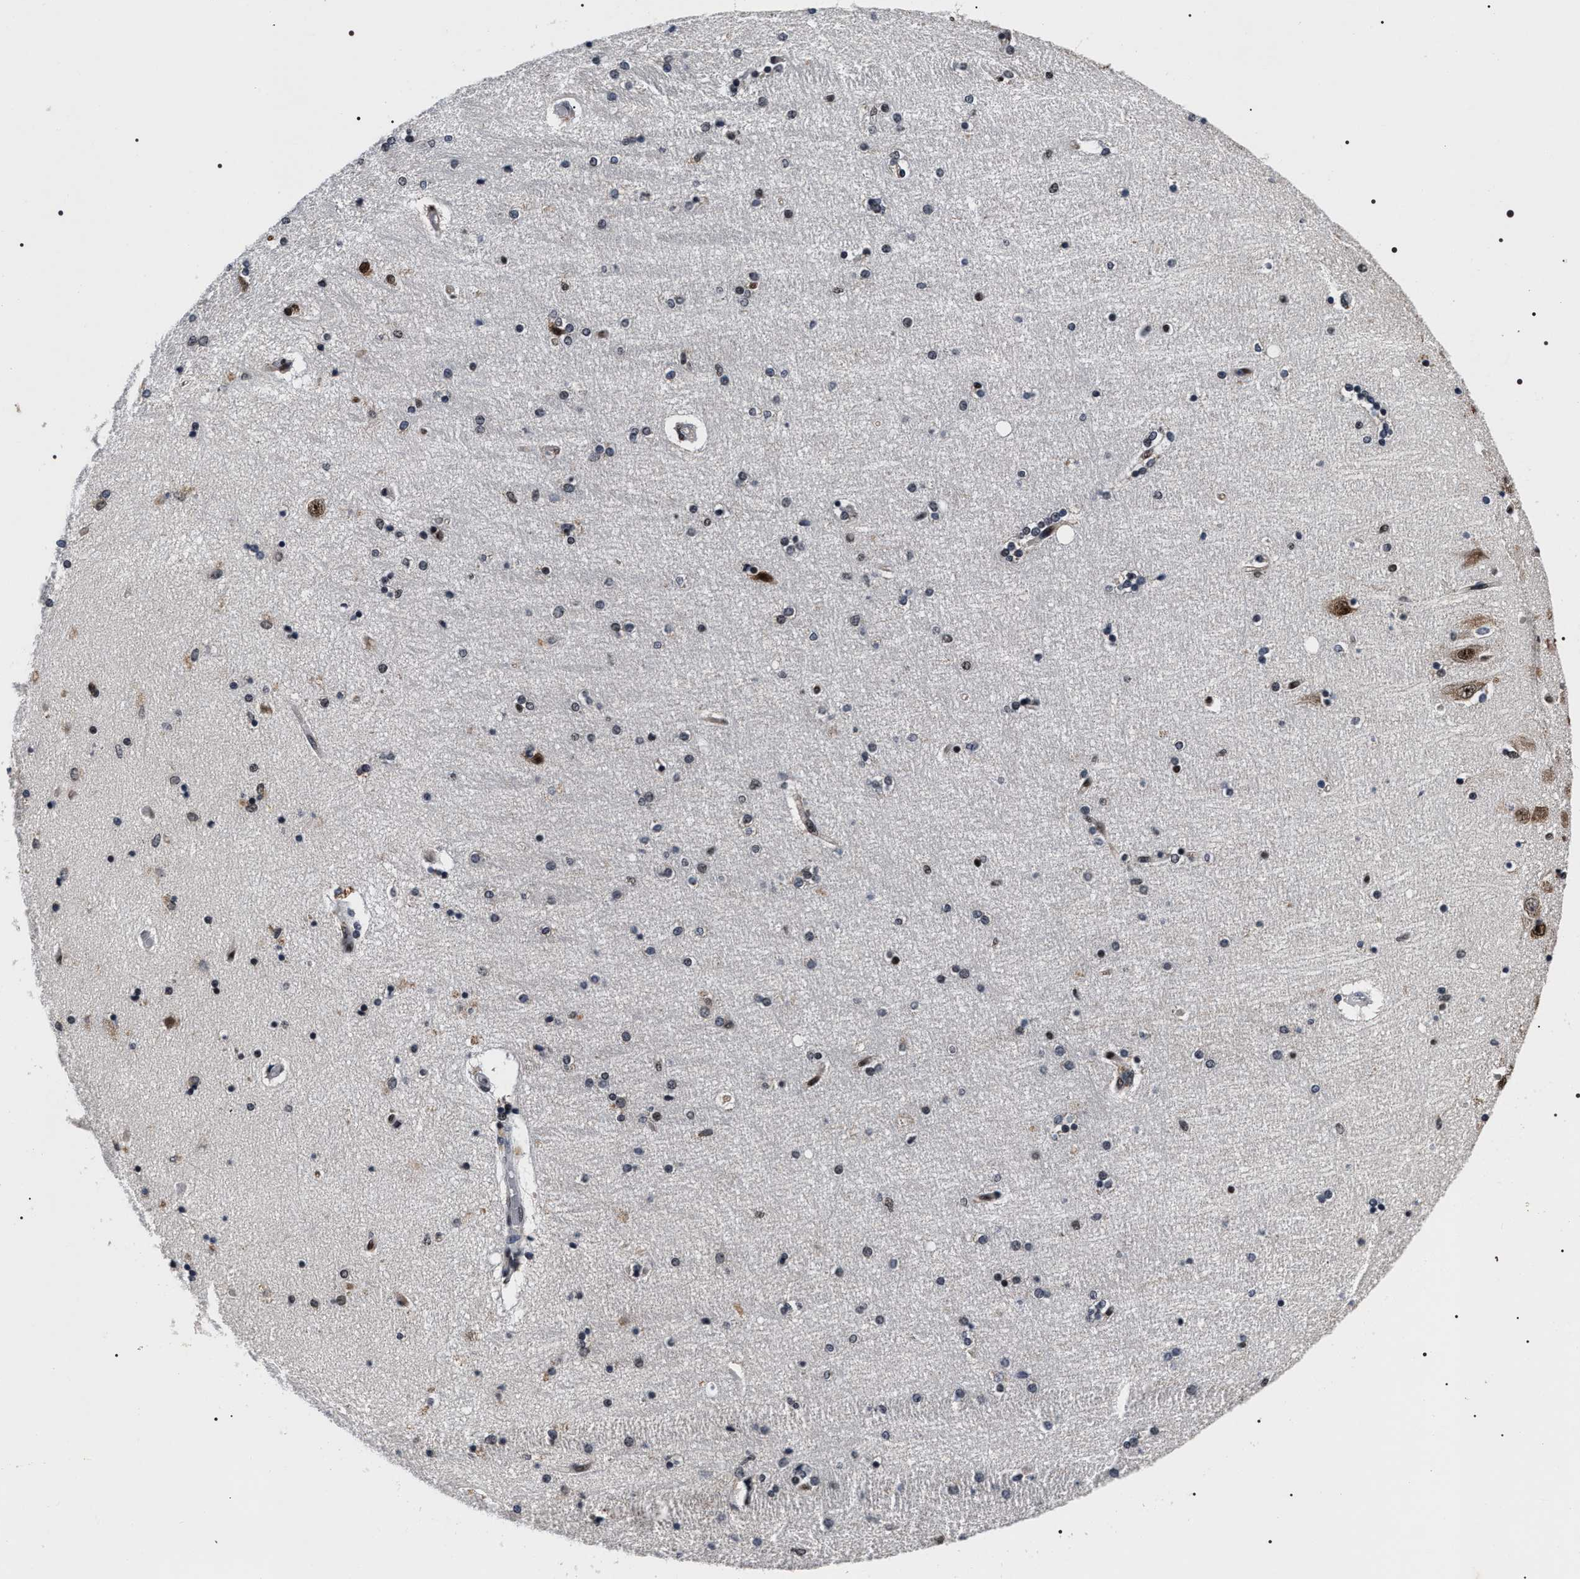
{"staining": {"intensity": "strong", "quantity": "25%-75%", "location": "nuclear"}, "tissue": "hippocampus", "cell_type": "Glial cells", "image_type": "normal", "snomed": [{"axis": "morphology", "description": "Normal tissue, NOS"}, {"axis": "topography", "description": "Hippocampus"}], "caption": "An immunohistochemistry image of normal tissue is shown. Protein staining in brown highlights strong nuclear positivity in hippocampus within glial cells. (IHC, brightfield microscopy, high magnification).", "gene": "RRP1B", "patient": {"sex": "female", "age": 54}}